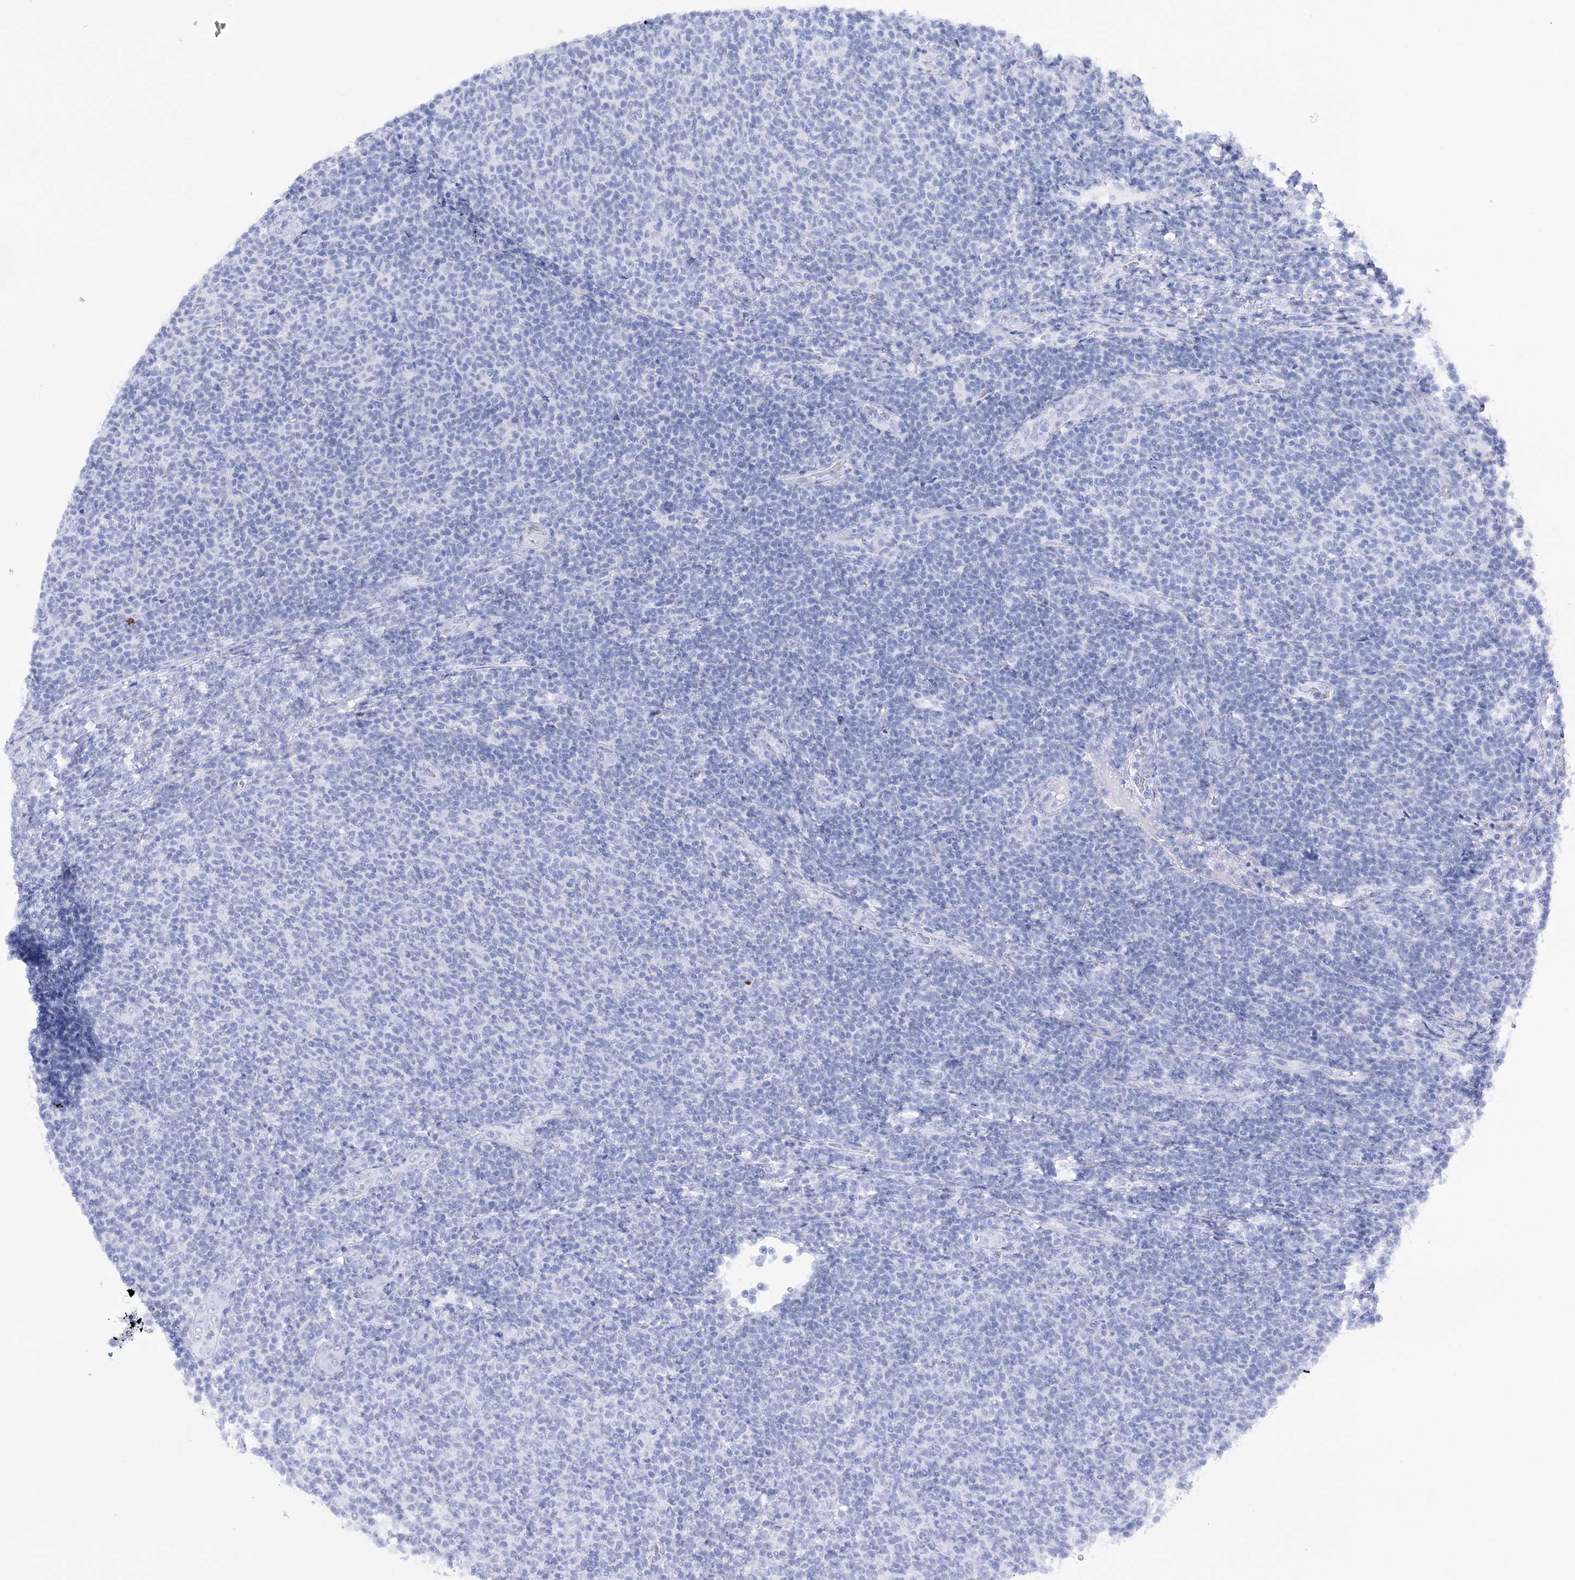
{"staining": {"intensity": "negative", "quantity": "none", "location": "none"}, "tissue": "lymphoma", "cell_type": "Tumor cells", "image_type": "cancer", "snomed": [{"axis": "morphology", "description": "Malignant lymphoma, non-Hodgkin's type, Low grade"}, {"axis": "topography", "description": "Lymph node"}], "caption": "This is a photomicrograph of IHC staining of malignant lymphoma, non-Hodgkin's type (low-grade), which shows no staining in tumor cells. (DAB (3,3'-diaminobenzidine) immunohistochemistry with hematoxylin counter stain).", "gene": "SIAE", "patient": {"sex": "male", "age": 66}}